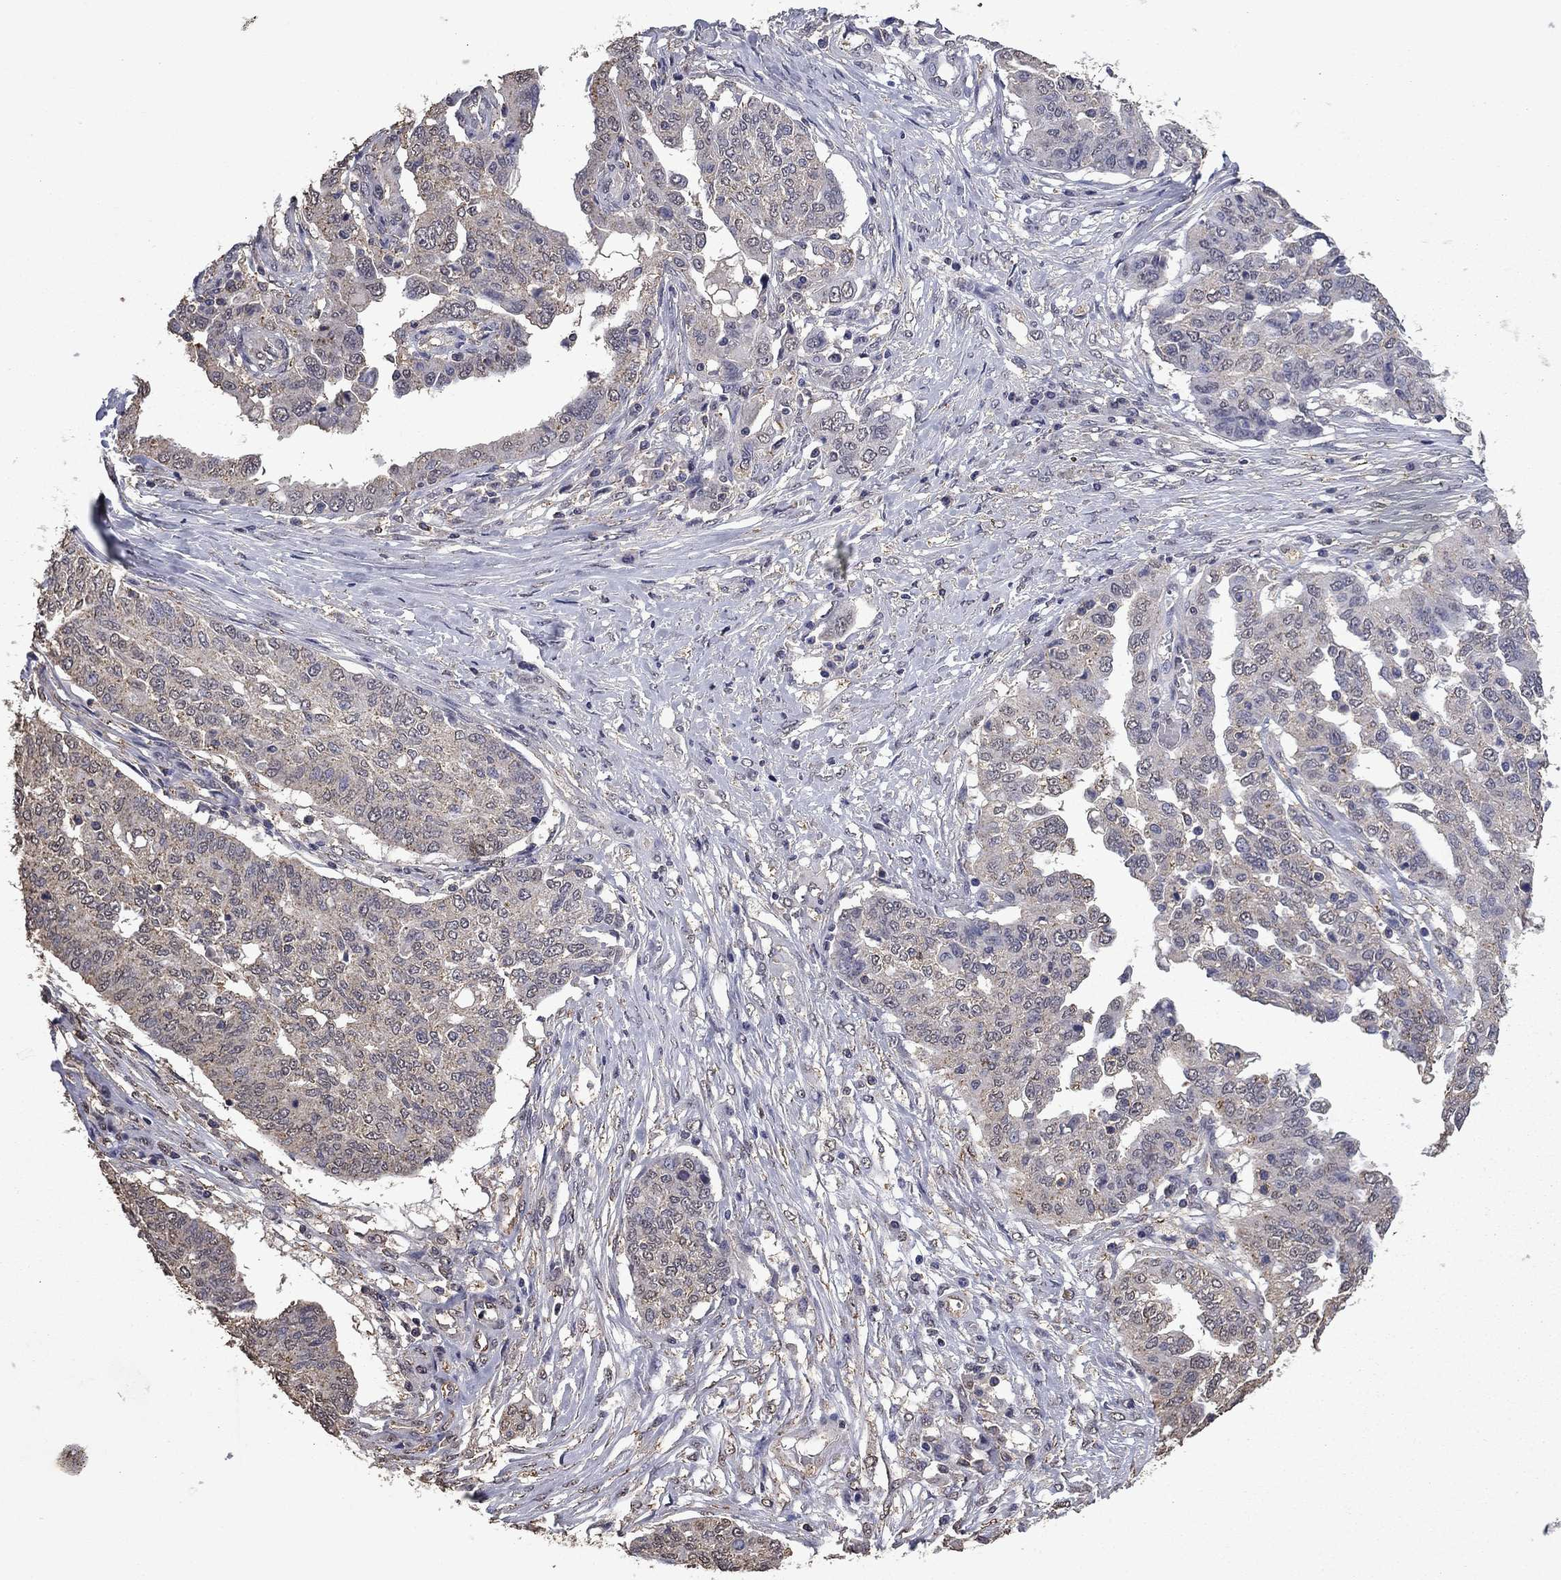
{"staining": {"intensity": "negative", "quantity": "none", "location": "none"}, "tissue": "ovarian cancer", "cell_type": "Tumor cells", "image_type": "cancer", "snomed": [{"axis": "morphology", "description": "Cystadenocarcinoma, serous, NOS"}, {"axis": "topography", "description": "Ovary"}], "caption": "The histopathology image shows no staining of tumor cells in ovarian cancer (serous cystadenocarcinoma). The staining was performed using DAB to visualize the protein expression in brown, while the nuclei were stained in blue with hematoxylin (Magnification: 20x).", "gene": "MFAP3L", "patient": {"sex": "female", "age": 67}}